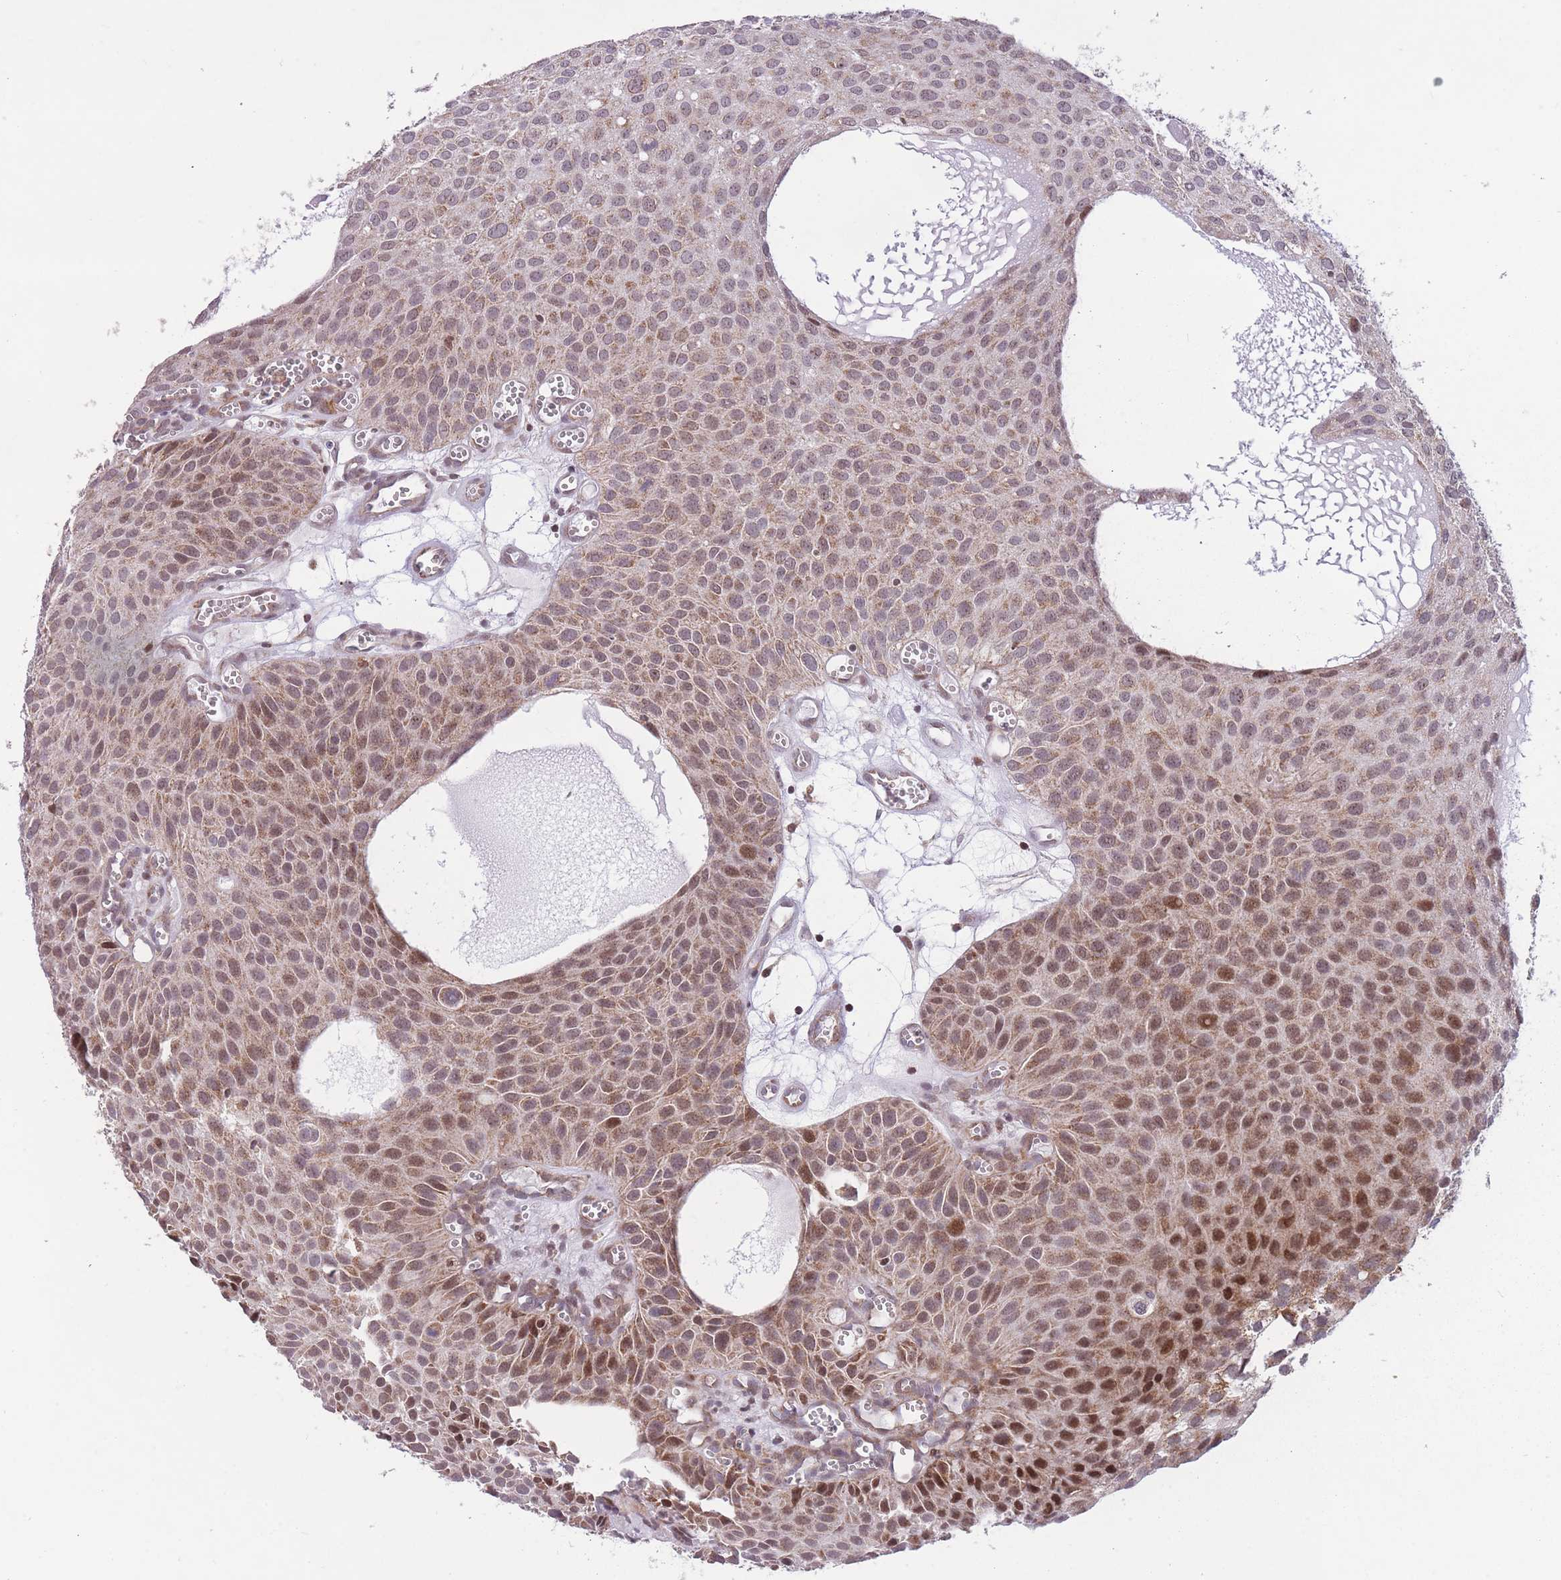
{"staining": {"intensity": "moderate", "quantity": "25%-75%", "location": "cytoplasmic/membranous,nuclear"}, "tissue": "urothelial cancer", "cell_type": "Tumor cells", "image_type": "cancer", "snomed": [{"axis": "morphology", "description": "Urothelial carcinoma, Low grade"}, {"axis": "topography", "description": "Urinary bladder"}], "caption": "Immunohistochemistry (IHC) (DAB (3,3'-diaminobenzidine)) staining of urothelial cancer displays moderate cytoplasmic/membranous and nuclear protein staining in approximately 25%-75% of tumor cells.", "gene": "DPYSL4", "patient": {"sex": "male", "age": 88}}